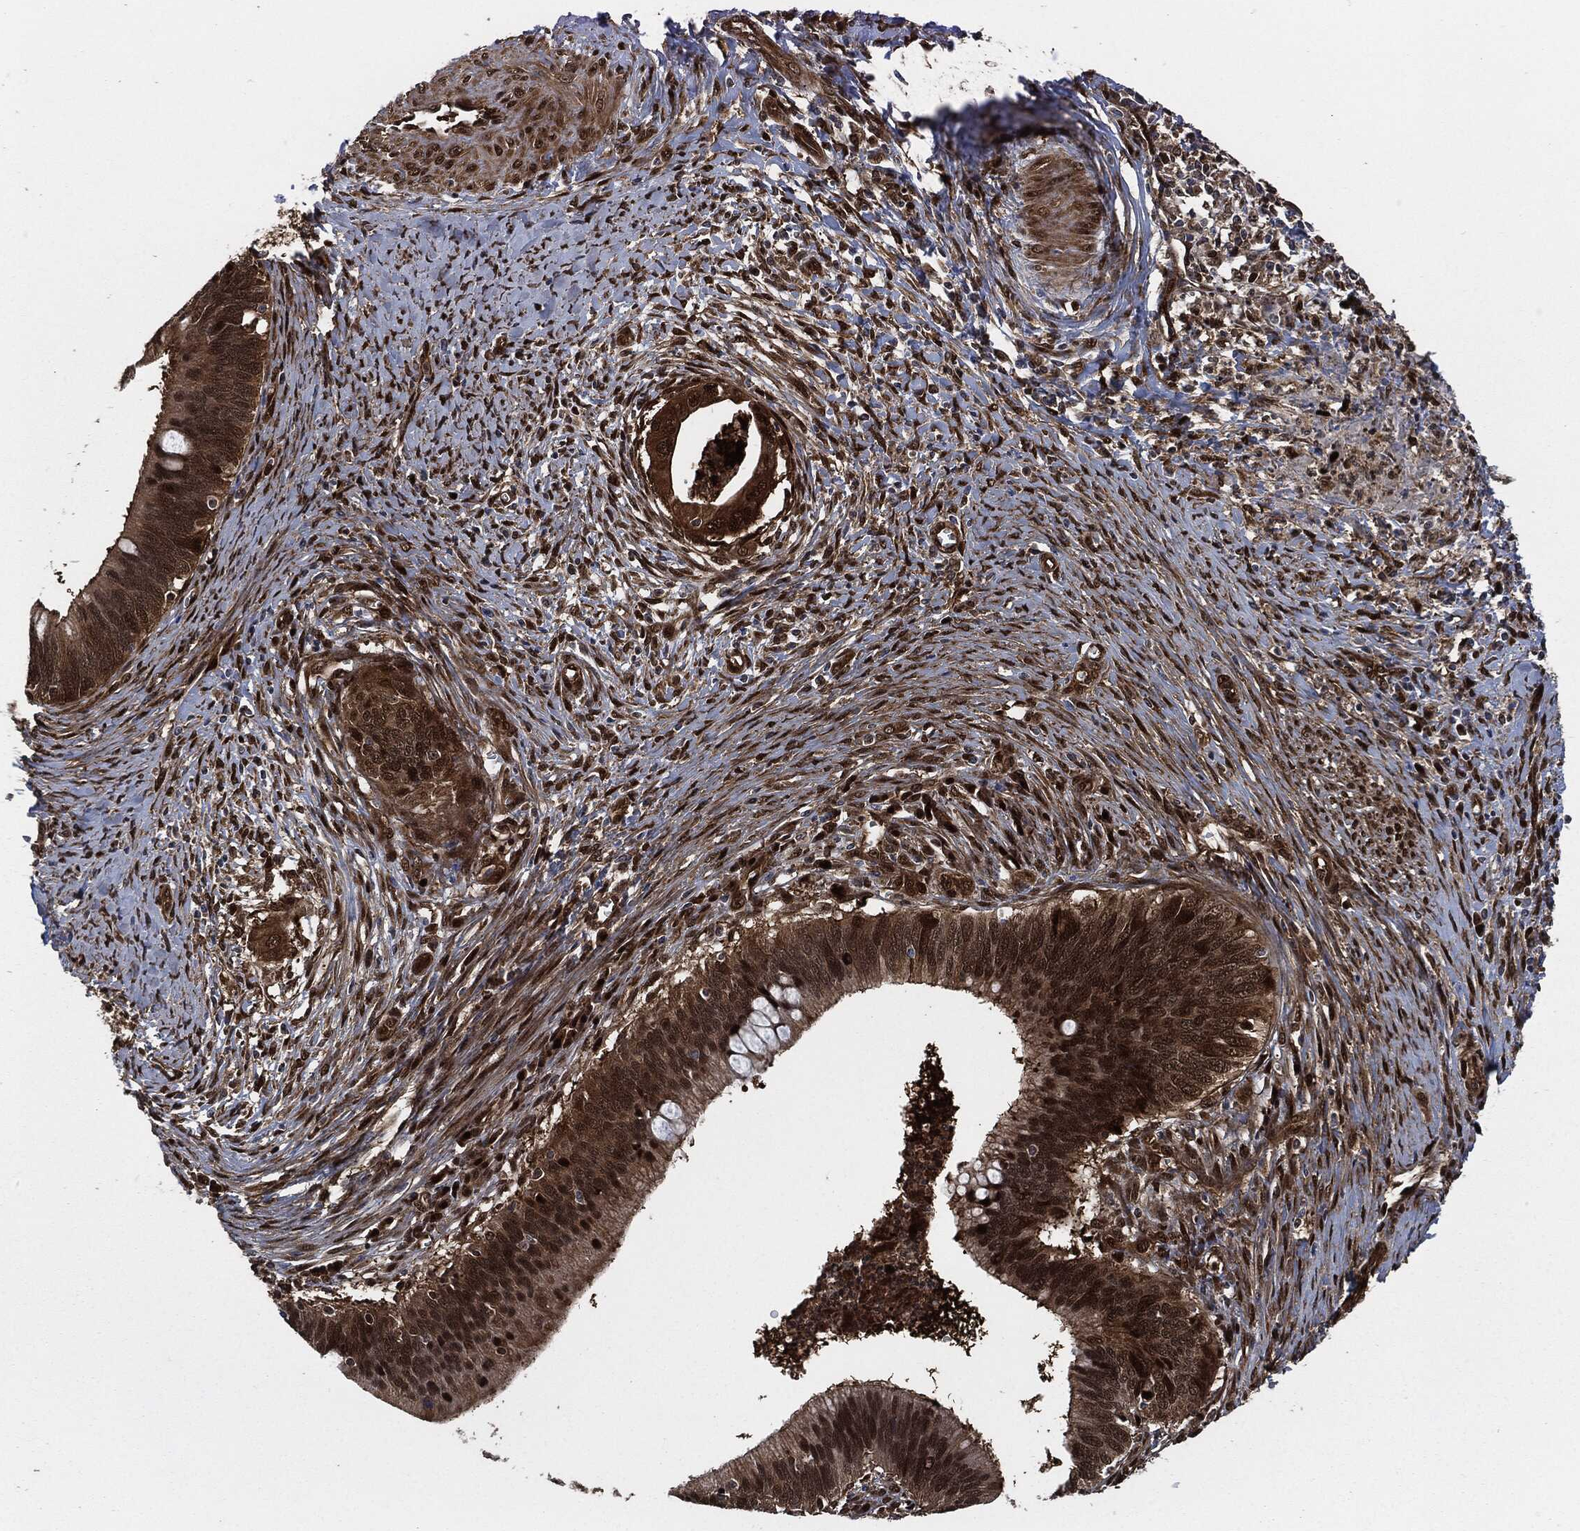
{"staining": {"intensity": "strong", "quantity": ">75%", "location": "cytoplasmic/membranous,nuclear"}, "tissue": "cervical cancer", "cell_type": "Tumor cells", "image_type": "cancer", "snomed": [{"axis": "morphology", "description": "Adenocarcinoma, NOS"}, {"axis": "topography", "description": "Cervix"}], "caption": "Protein staining reveals strong cytoplasmic/membranous and nuclear staining in approximately >75% of tumor cells in cervical cancer.", "gene": "DCTN1", "patient": {"sex": "female", "age": 42}}